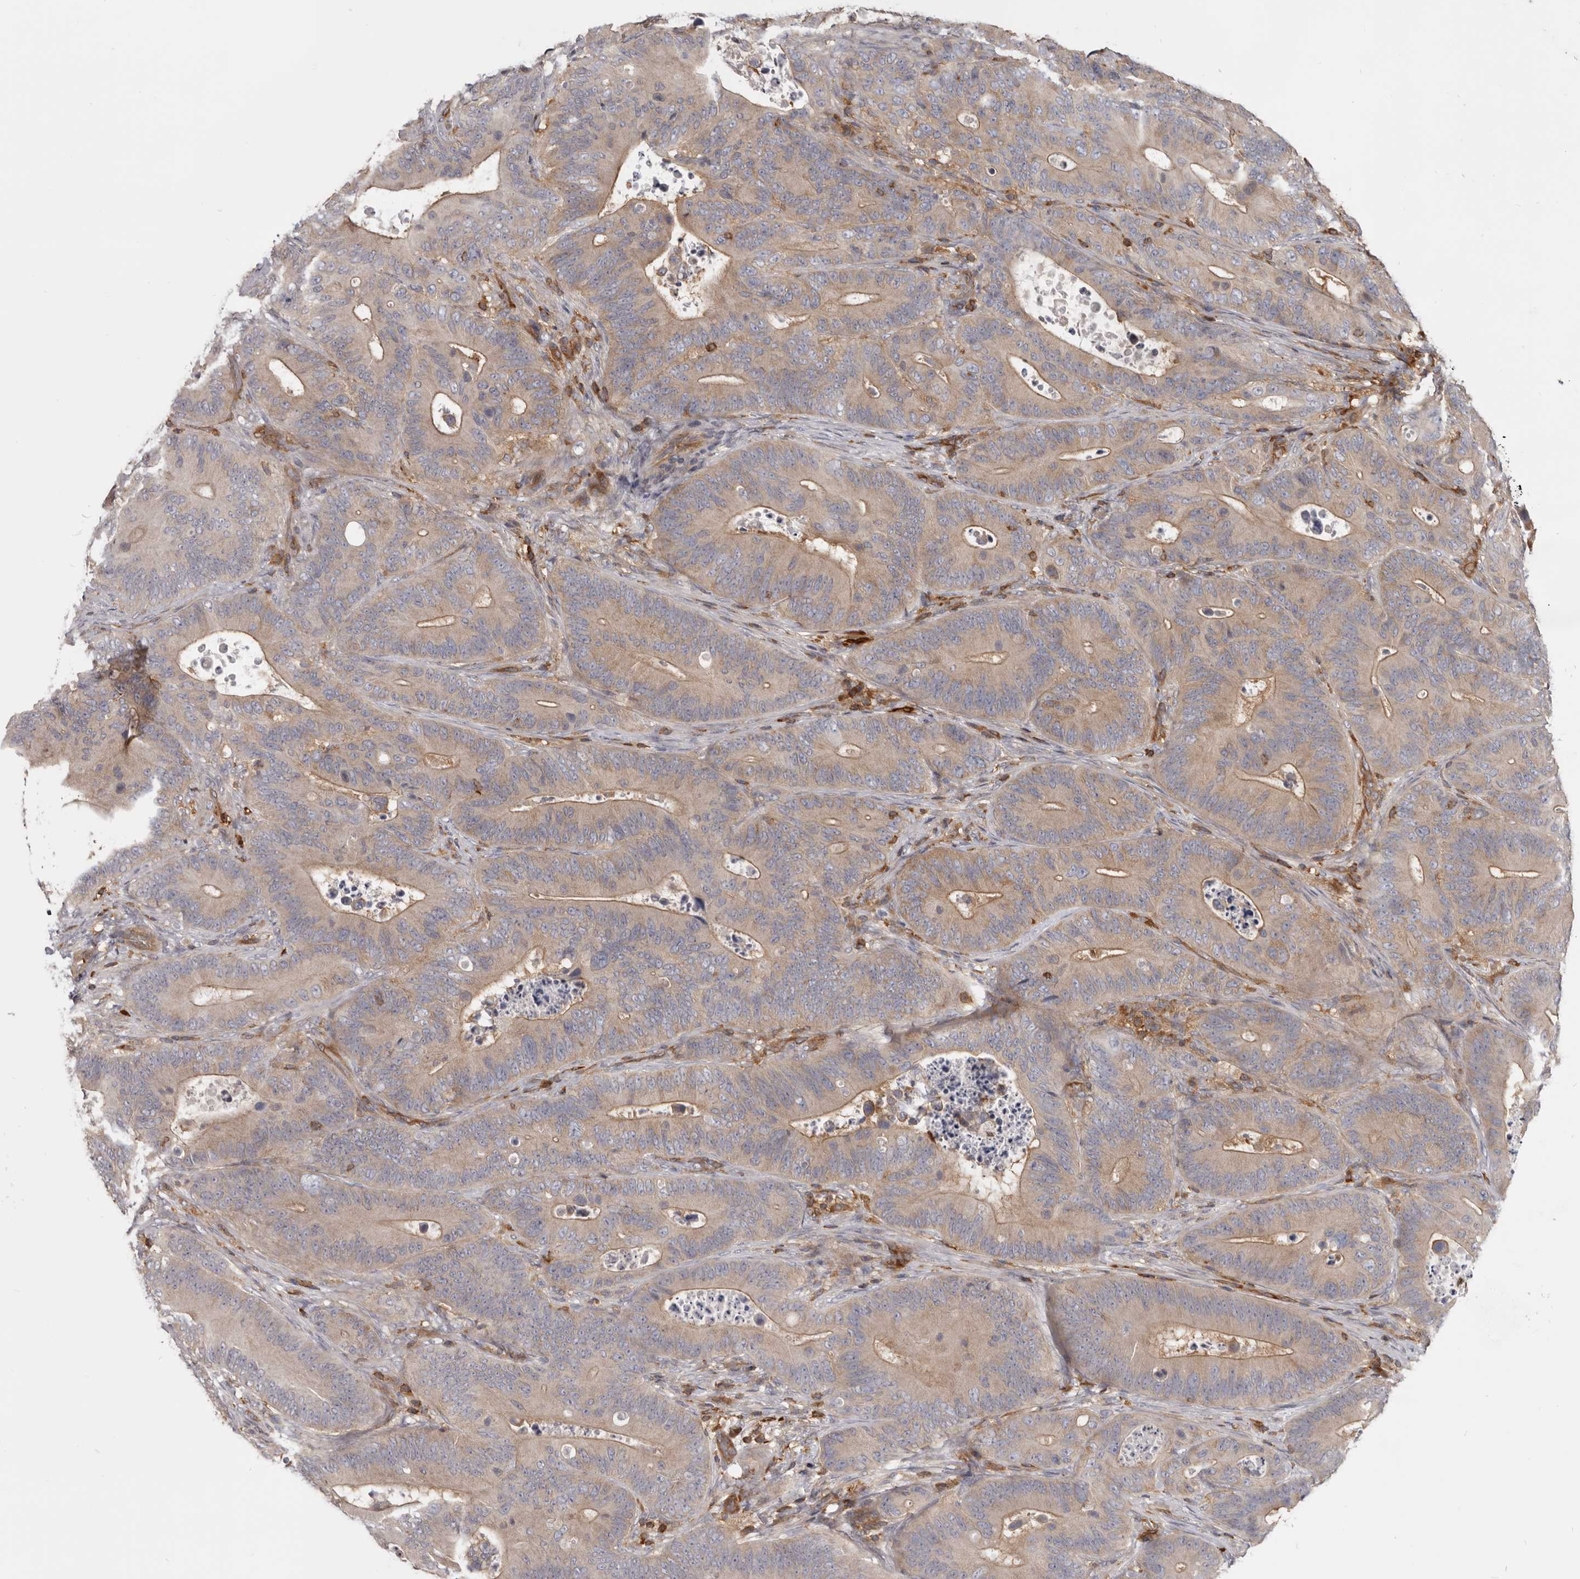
{"staining": {"intensity": "weak", "quantity": ">75%", "location": "cytoplasmic/membranous"}, "tissue": "colorectal cancer", "cell_type": "Tumor cells", "image_type": "cancer", "snomed": [{"axis": "morphology", "description": "Adenocarcinoma, NOS"}, {"axis": "topography", "description": "Colon"}], "caption": "Brown immunohistochemical staining in colorectal adenocarcinoma exhibits weak cytoplasmic/membranous positivity in about >75% of tumor cells.", "gene": "CBL", "patient": {"sex": "male", "age": 83}}